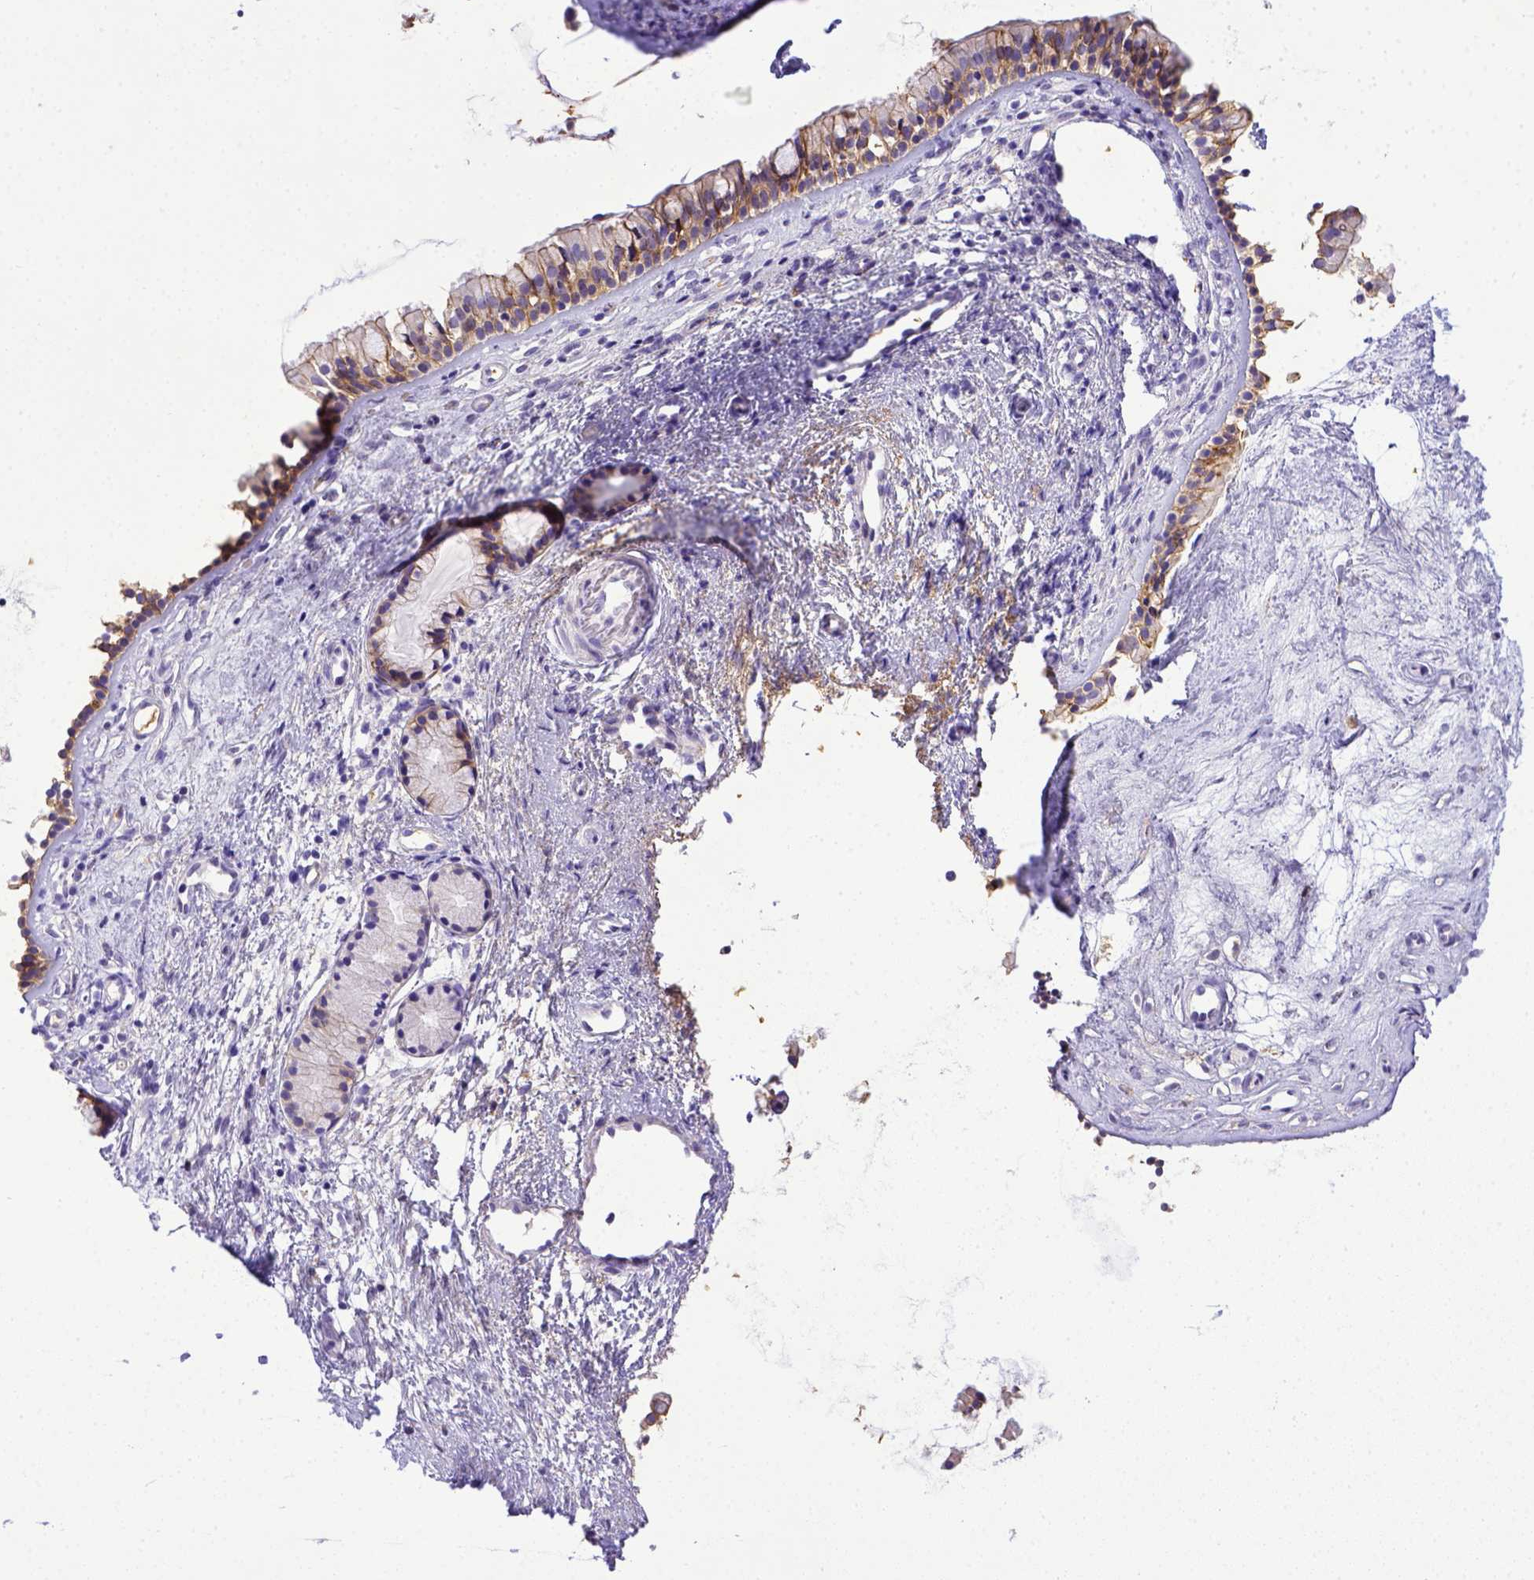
{"staining": {"intensity": "moderate", "quantity": ">75%", "location": "cytoplasmic/membranous"}, "tissue": "nasopharynx", "cell_type": "Respiratory epithelial cells", "image_type": "normal", "snomed": [{"axis": "morphology", "description": "Normal tissue, NOS"}, {"axis": "topography", "description": "Nasopharynx"}], "caption": "An immunohistochemistry (IHC) image of normal tissue is shown. Protein staining in brown labels moderate cytoplasmic/membranous positivity in nasopharynx within respiratory epithelial cells.", "gene": "BTN1A1", "patient": {"sex": "female", "age": 52}}